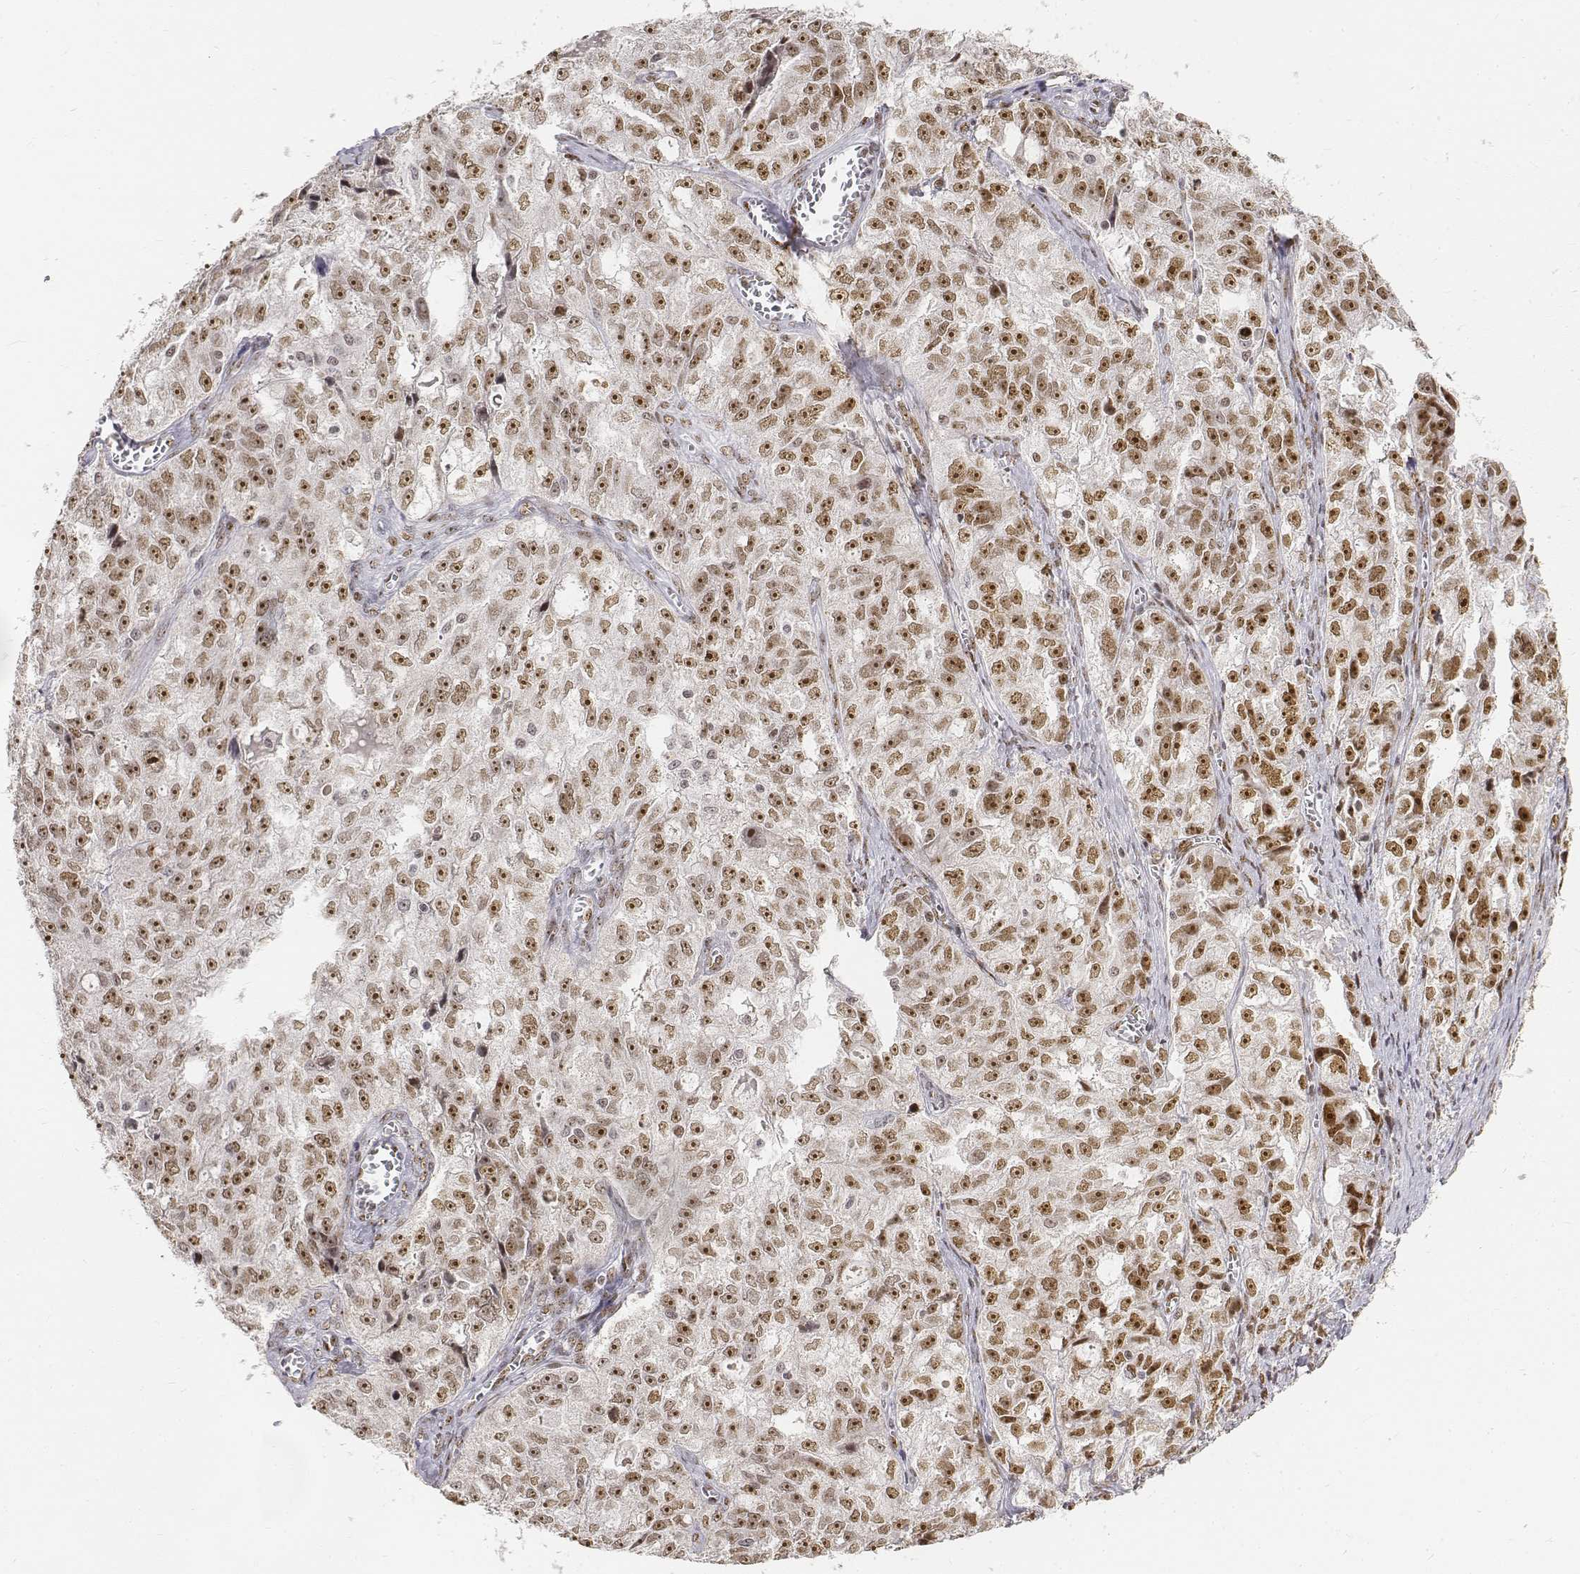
{"staining": {"intensity": "moderate", "quantity": ">75%", "location": "nuclear"}, "tissue": "ovarian cancer", "cell_type": "Tumor cells", "image_type": "cancer", "snomed": [{"axis": "morphology", "description": "Cystadenocarcinoma, serous, NOS"}, {"axis": "topography", "description": "Ovary"}], "caption": "DAB immunohistochemical staining of human ovarian cancer displays moderate nuclear protein expression in about >75% of tumor cells.", "gene": "PHF6", "patient": {"sex": "female", "age": 51}}